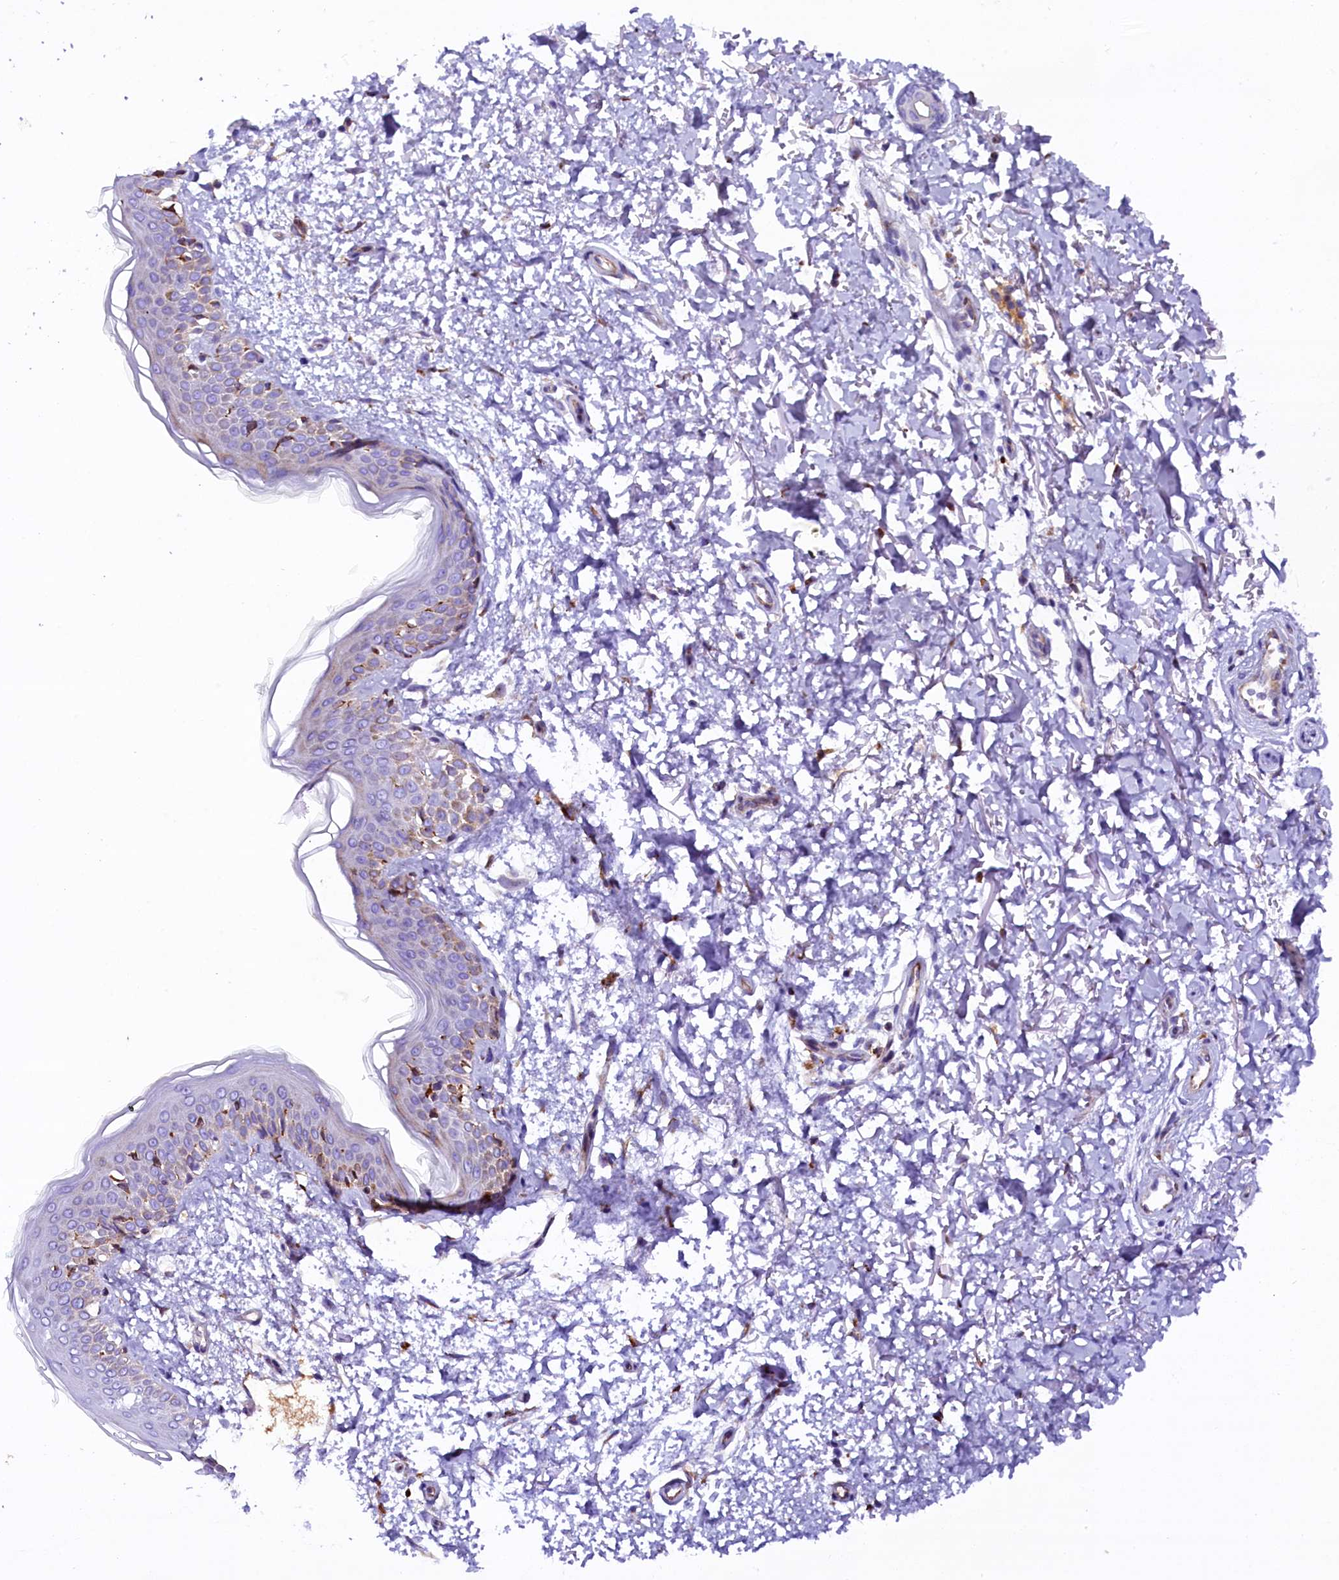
{"staining": {"intensity": "negative", "quantity": "none", "location": "none"}, "tissue": "skin", "cell_type": "Fibroblasts", "image_type": "normal", "snomed": [{"axis": "morphology", "description": "Normal tissue, NOS"}, {"axis": "topography", "description": "Skin"}], "caption": "The photomicrograph reveals no staining of fibroblasts in benign skin. (Brightfield microscopy of DAB immunohistochemistry at high magnification).", "gene": "CMTR2", "patient": {"sex": "male", "age": 66}}